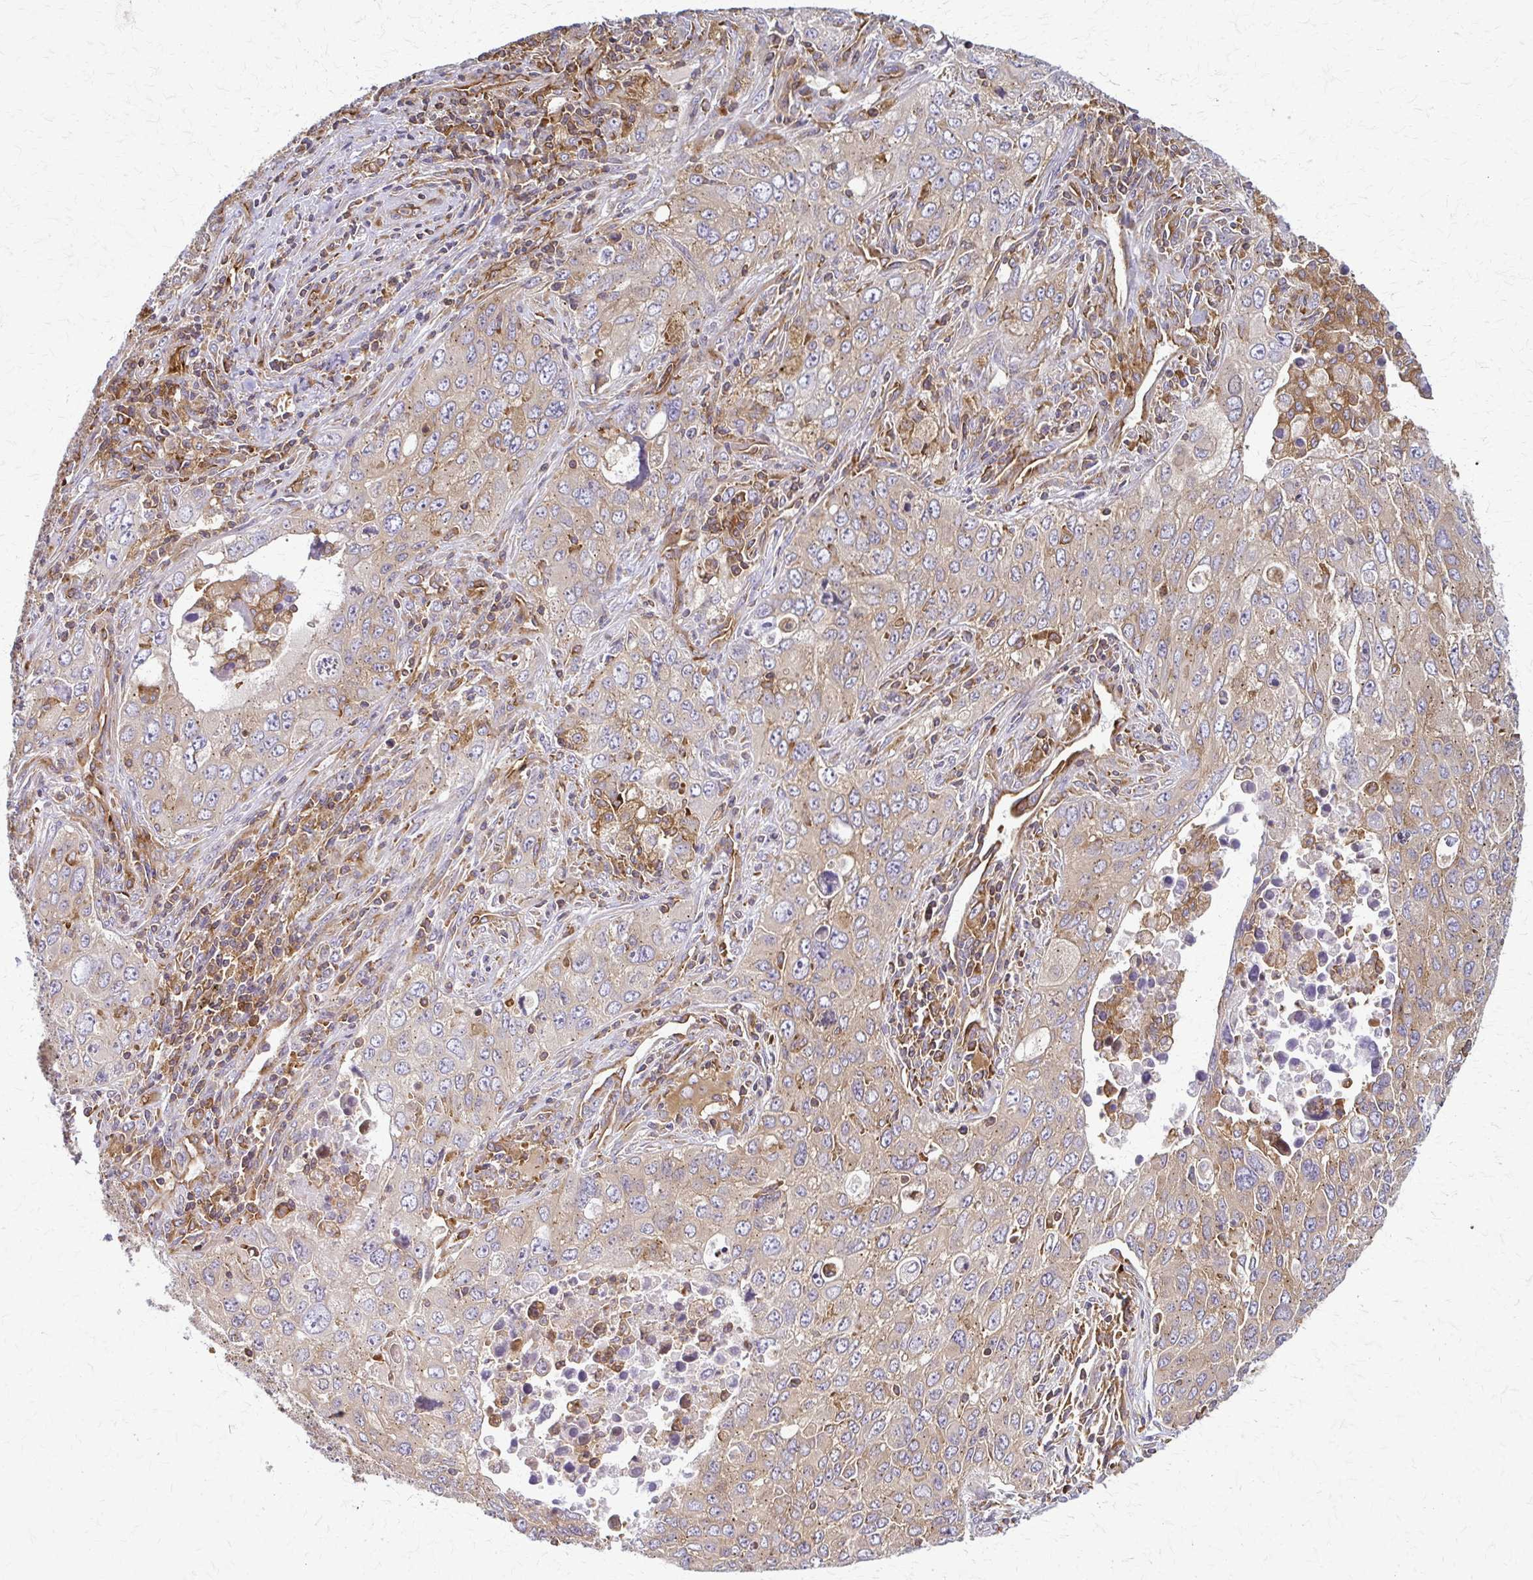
{"staining": {"intensity": "moderate", "quantity": ">75%", "location": "cytoplasmic/membranous"}, "tissue": "lung cancer", "cell_type": "Tumor cells", "image_type": "cancer", "snomed": [{"axis": "morphology", "description": "Adenocarcinoma, NOS"}, {"axis": "morphology", "description": "Adenocarcinoma, metastatic, NOS"}, {"axis": "topography", "description": "Lymph node"}, {"axis": "topography", "description": "Lung"}], "caption": "Protein staining by immunohistochemistry (IHC) displays moderate cytoplasmic/membranous expression in about >75% of tumor cells in lung cancer (adenocarcinoma).", "gene": "WASF2", "patient": {"sex": "female", "age": 42}}